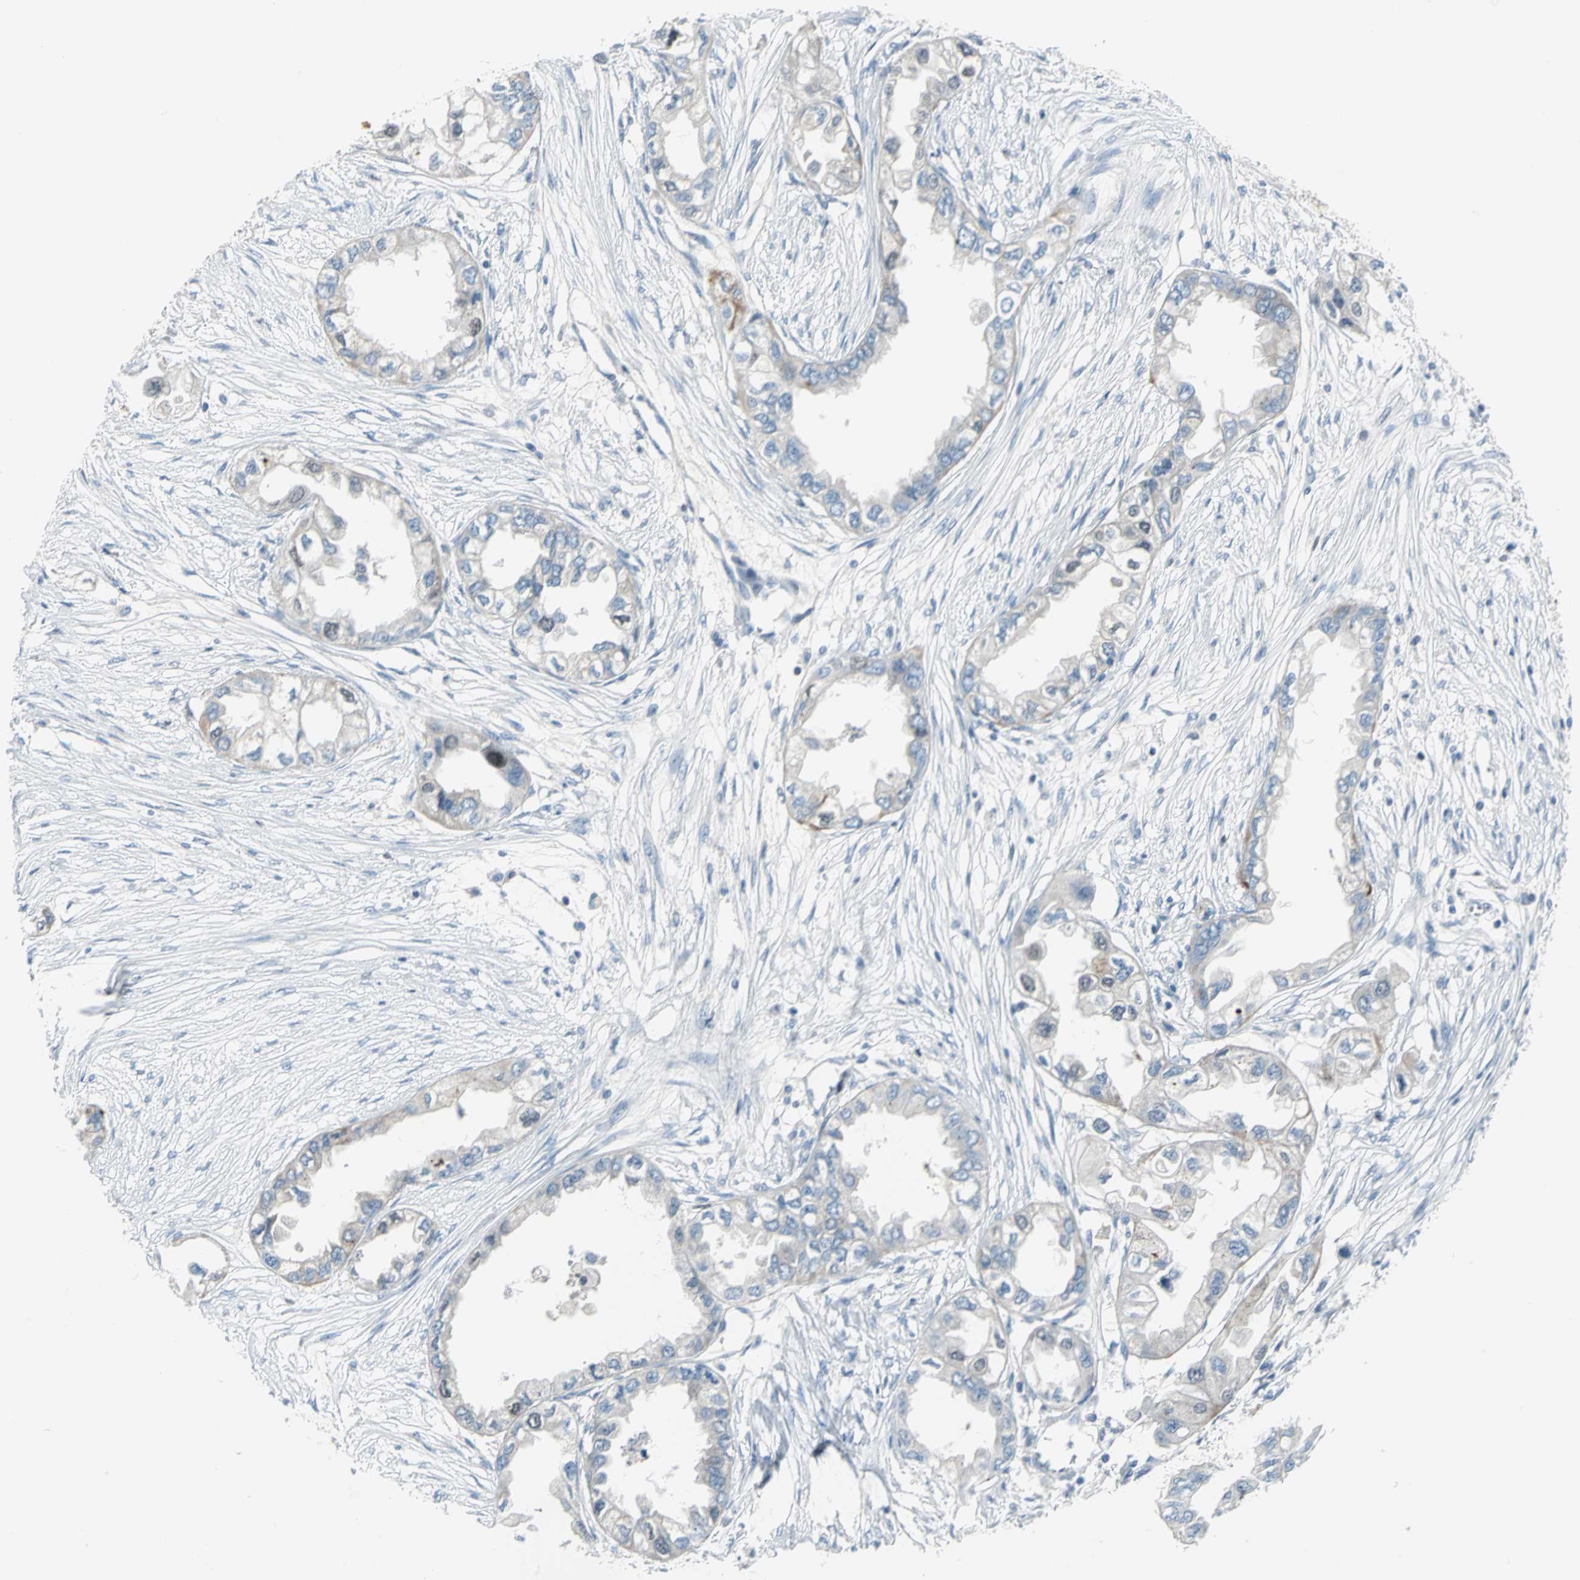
{"staining": {"intensity": "weak", "quantity": "<25%", "location": "cytoplasmic/membranous"}, "tissue": "endometrial cancer", "cell_type": "Tumor cells", "image_type": "cancer", "snomed": [{"axis": "morphology", "description": "Adenocarcinoma, NOS"}, {"axis": "topography", "description": "Endometrium"}], "caption": "Human endometrial adenocarcinoma stained for a protein using IHC exhibits no positivity in tumor cells.", "gene": "MCM4", "patient": {"sex": "female", "age": 67}}